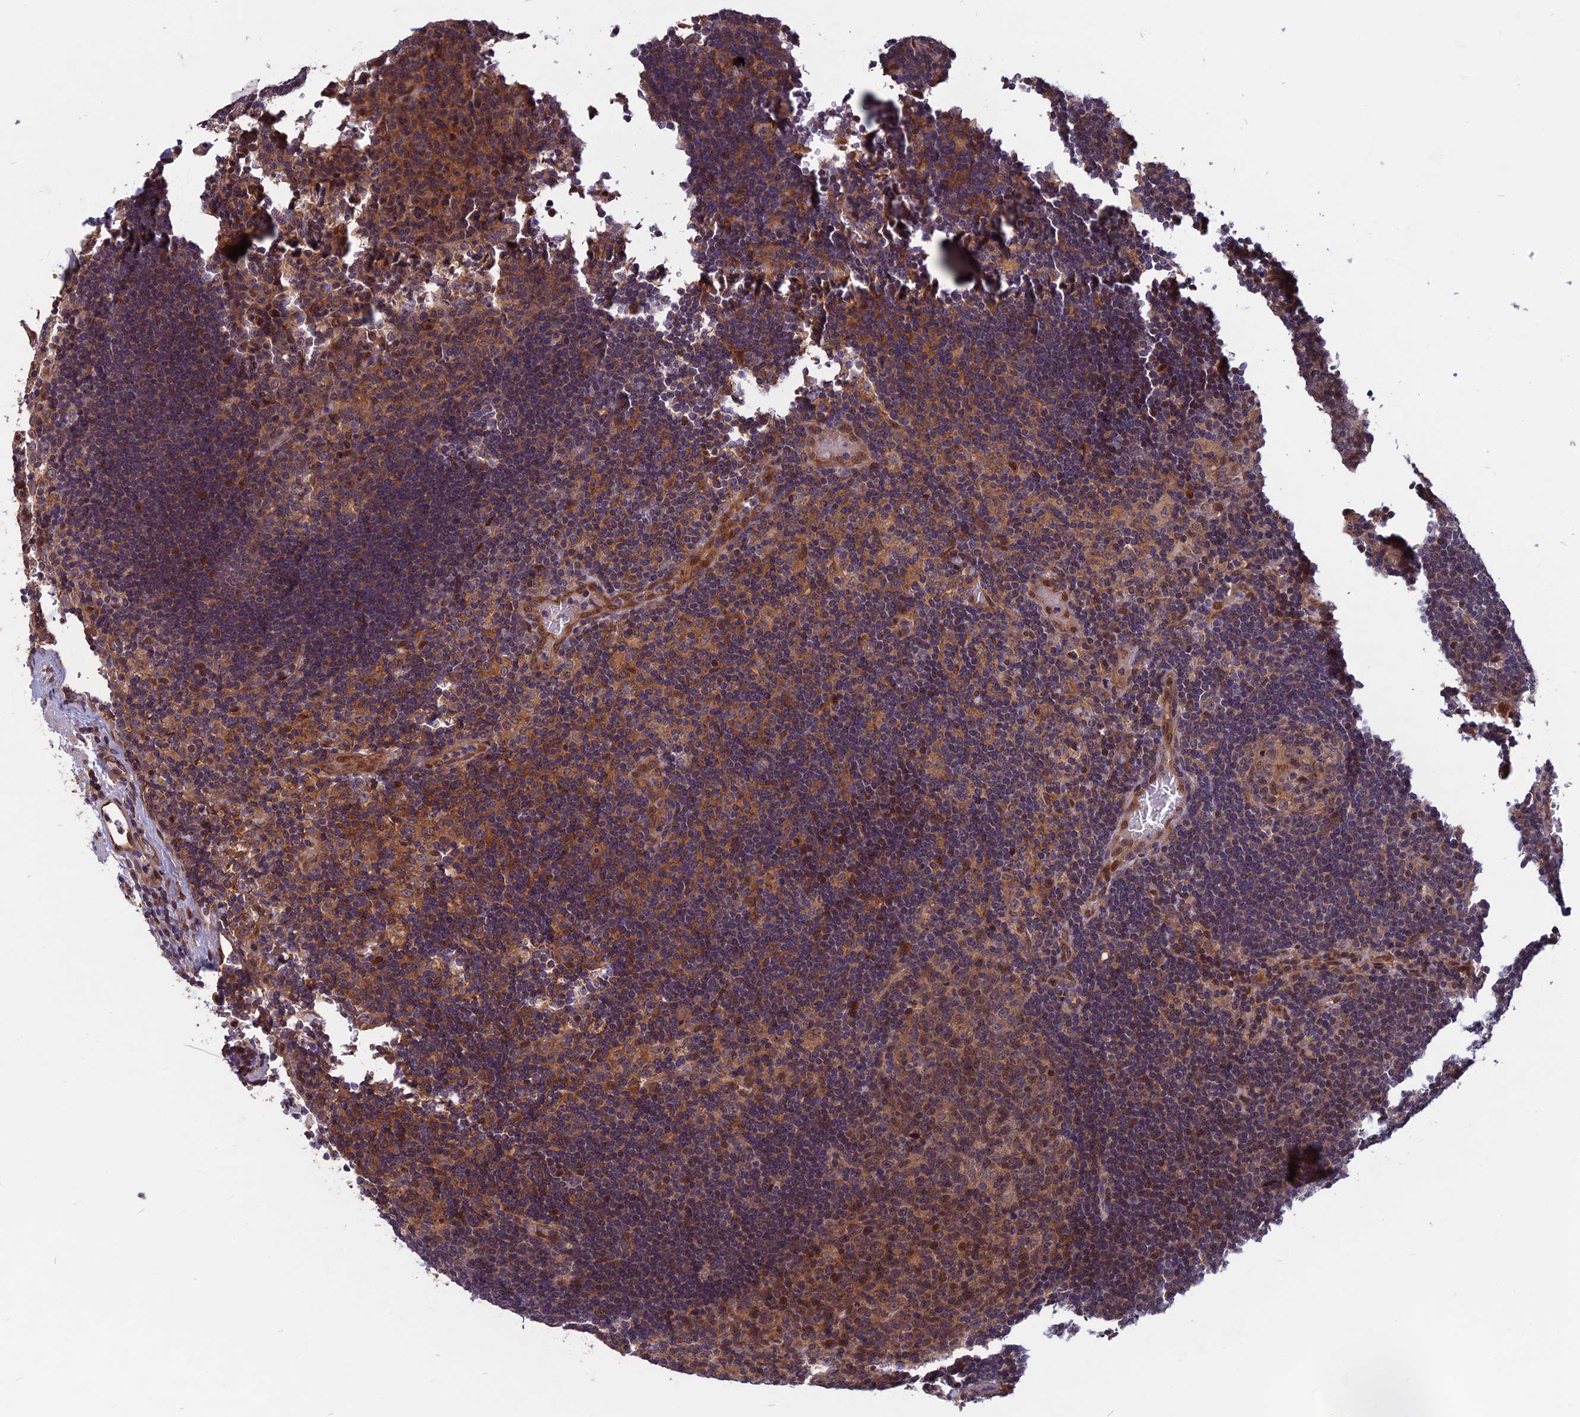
{"staining": {"intensity": "moderate", "quantity": ">75%", "location": "cytoplasmic/membranous,nuclear"}, "tissue": "lymph node", "cell_type": "Germinal center cells", "image_type": "normal", "snomed": [{"axis": "morphology", "description": "Normal tissue, NOS"}, {"axis": "topography", "description": "Lymph node"}], "caption": "Protein staining of normal lymph node demonstrates moderate cytoplasmic/membranous,nuclear expression in about >75% of germinal center cells. (brown staining indicates protein expression, while blue staining denotes nuclei).", "gene": "SPG11", "patient": {"sex": "female", "age": 73}}